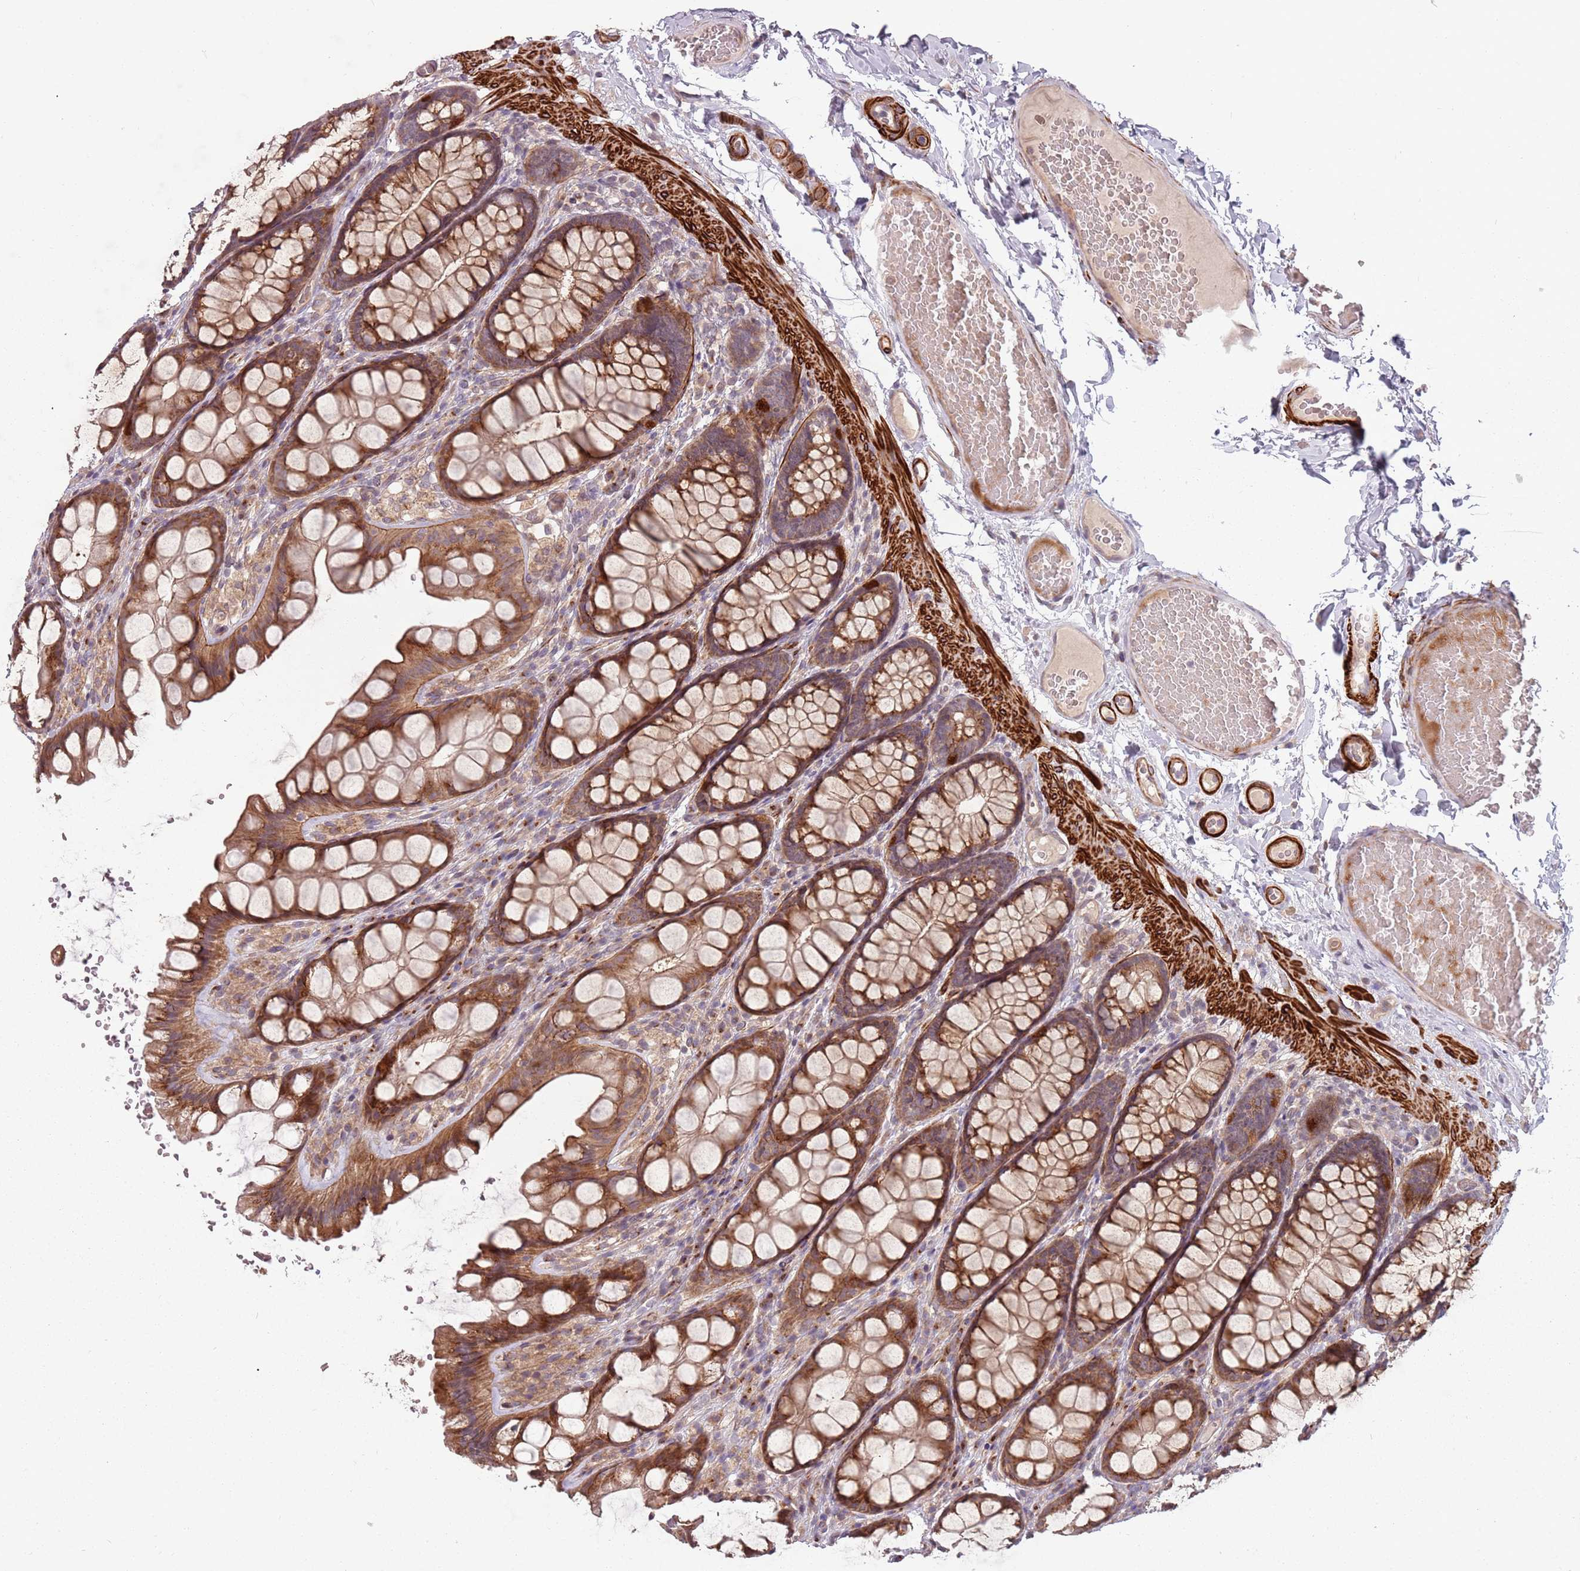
{"staining": {"intensity": "strong", "quantity": ">75%", "location": "cytoplasmic/membranous"}, "tissue": "colon", "cell_type": "Endothelial cells", "image_type": "normal", "snomed": [{"axis": "morphology", "description": "Normal tissue, NOS"}, {"axis": "topography", "description": "Colon"}], "caption": "High-magnification brightfield microscopy of benign colon stained with DAB (3,3'-diaminobenzidine) (brown) and counterstained with hematoxylin (blue). endothelial cells exhibit strong cytoplasmic/membranous staining is seen in about>75% of cells.", "gene": "PLD6", "patient": {"sex": "male", "age": 47}}